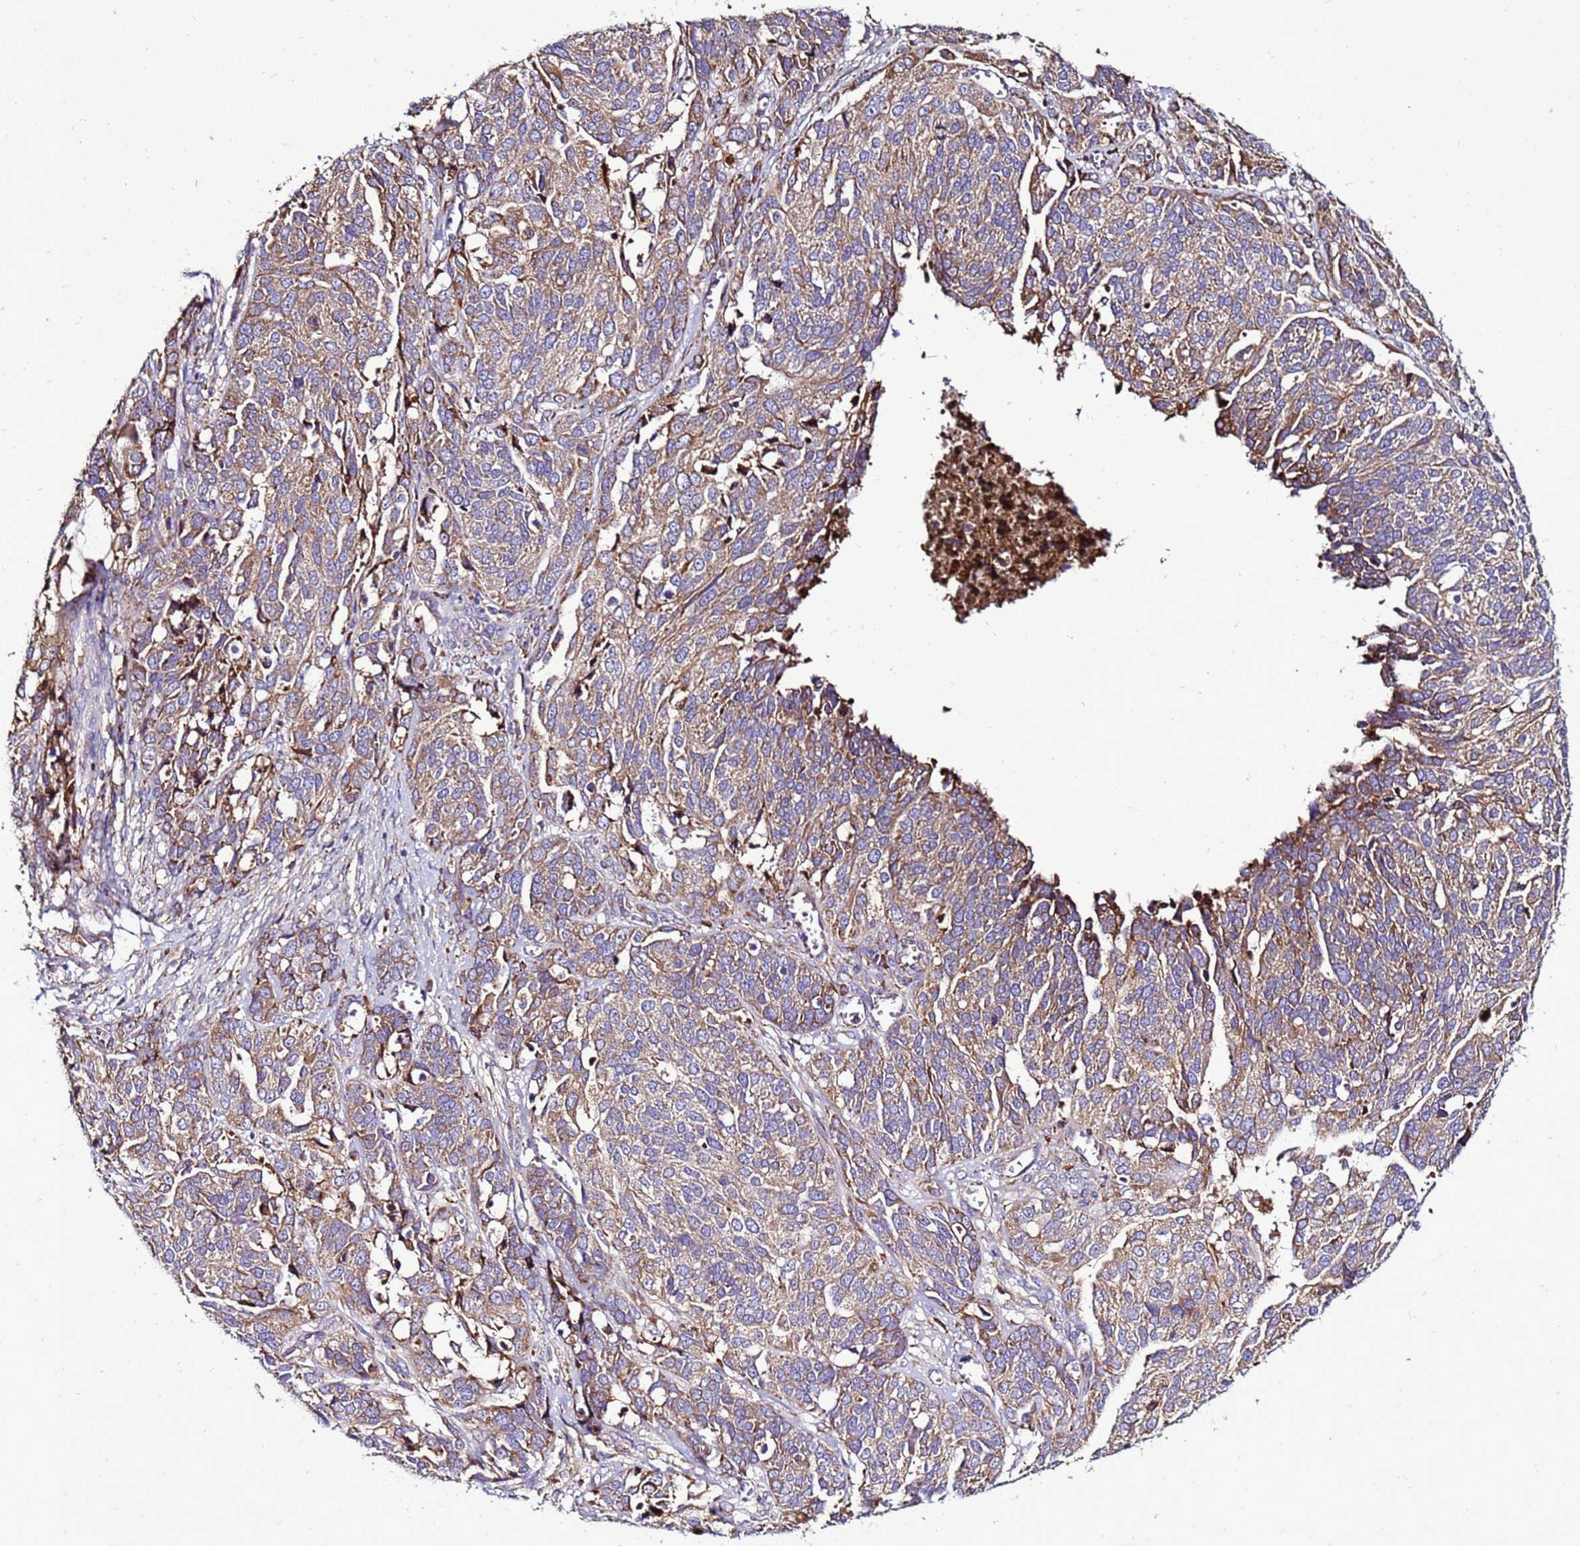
{"staining": {"intensity": "moderate", "quantity": "25%-75%", "location": "cytoplasmic/membranous"}, "tissue": "ovarian cancer", "cell_type": "Tumor cells", "image_type": "cancer", "snomed": [{"axis": "morphology", "description": "Cystadenocarcinoma, serous, NOS"}, {"axis": "topography", "description": "Ovary"}], "caption": "Protein expression analysis of human ovarian serous cystadenocarcinoma reveals moderate cytoplasmic/membranous positivity in about 25%-75% of tumor cells. The protein is stained brown, and the nuclei are stained in blue (DAB (3,3'-diaminobenzidine) IHC with brightfield microscopy, high magnification).", "gene": "ANTKMT", "patient": {"sex": "female", "age": 44}}